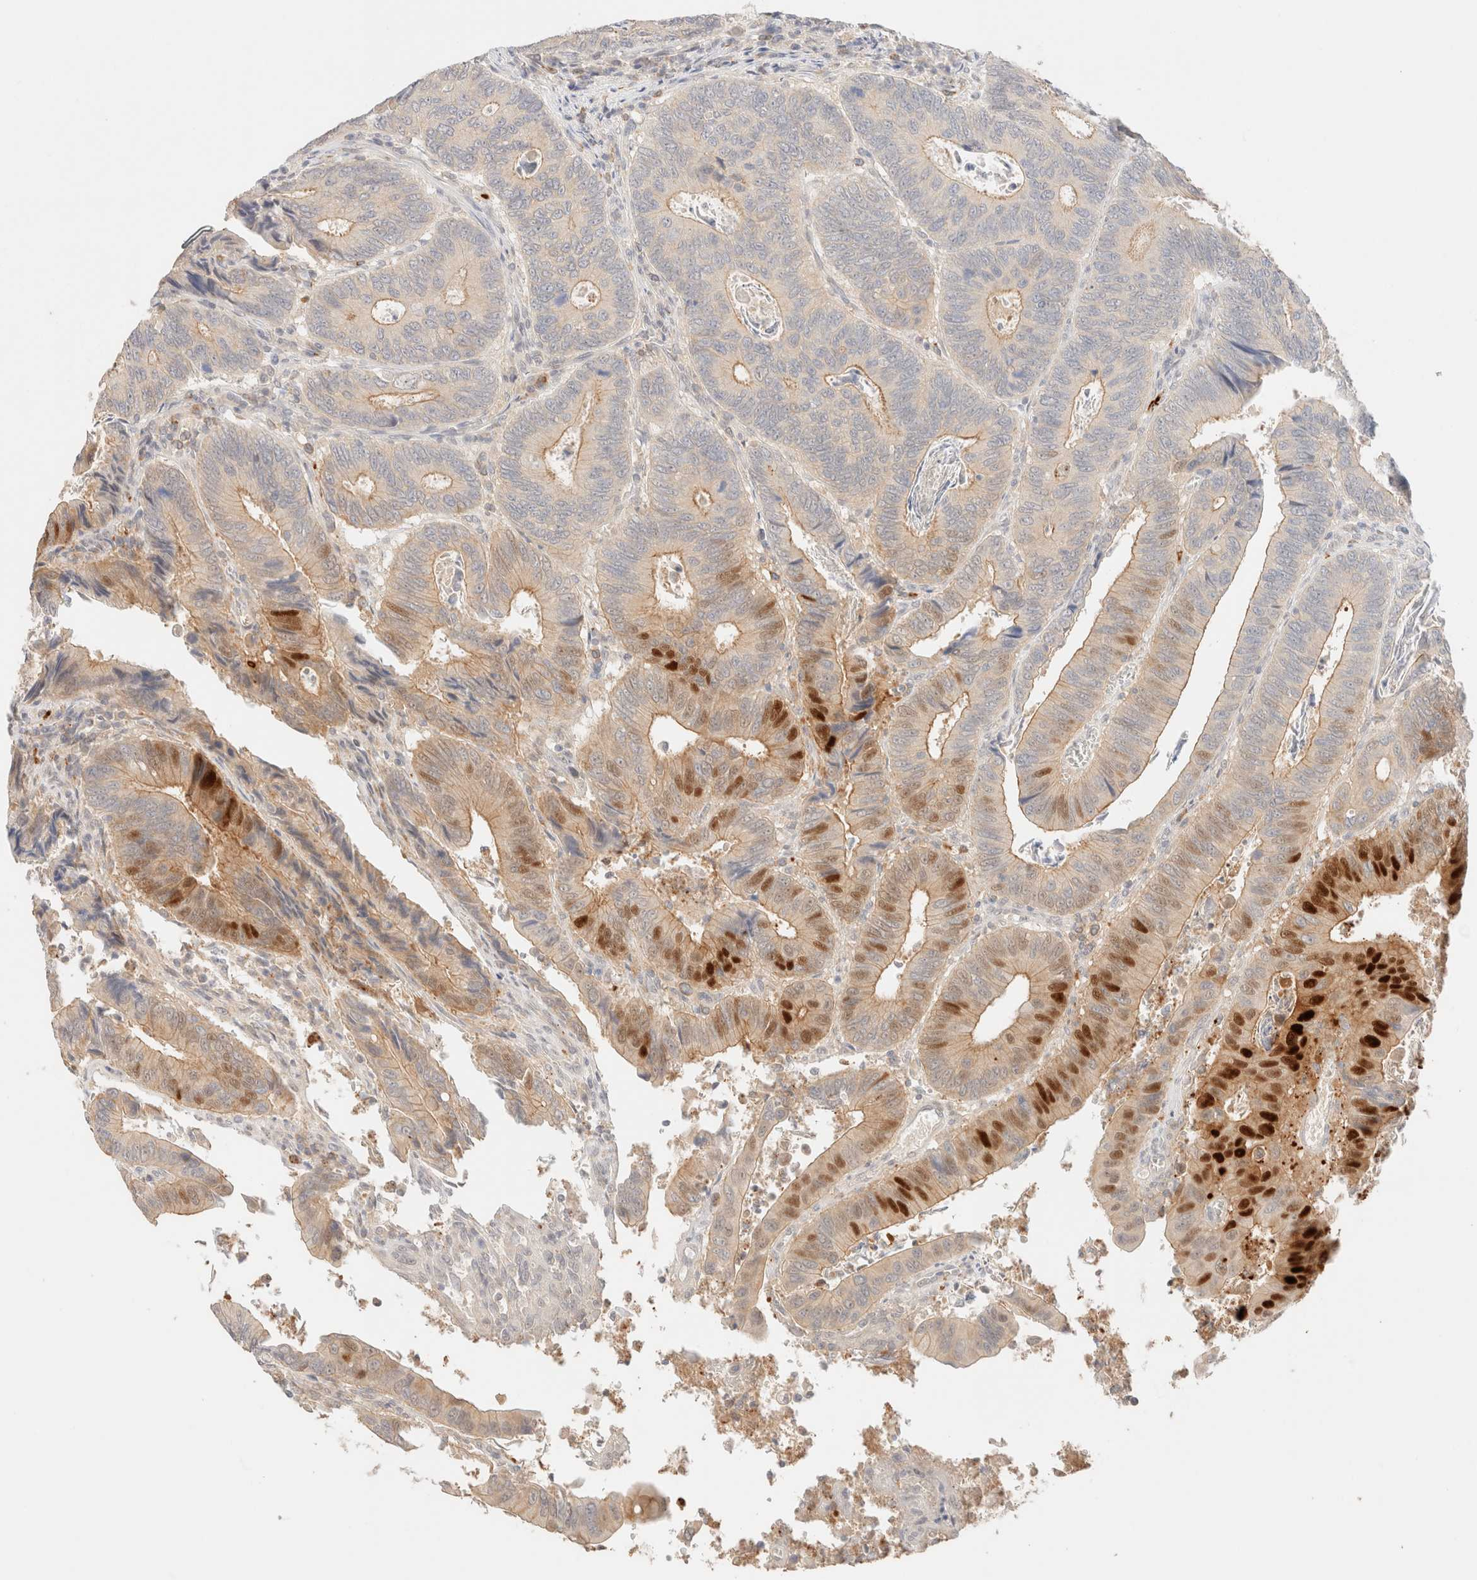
{"staining": {"intensity": "strong", "quantity": "<25%", "location": "cytoplasmic/membranous,nuclear"}, "tissue": "colorectal cancer", "cell_type": "Tumor cells", "image_type": "cancer", "snomed": [{"axis": "morphology", "description": "Adenocarcinoma, NOS"}, {"axis": "topography", "description": "Colon"}], "caption": "Colorectal cancer stained with immunohistochemistry shows strong cytoplasmic/membranous and nuclear staining in approximately <25% of tumor cells.", "gene": "SGSM2", "patient": {"sex": "male", "age": 72}}